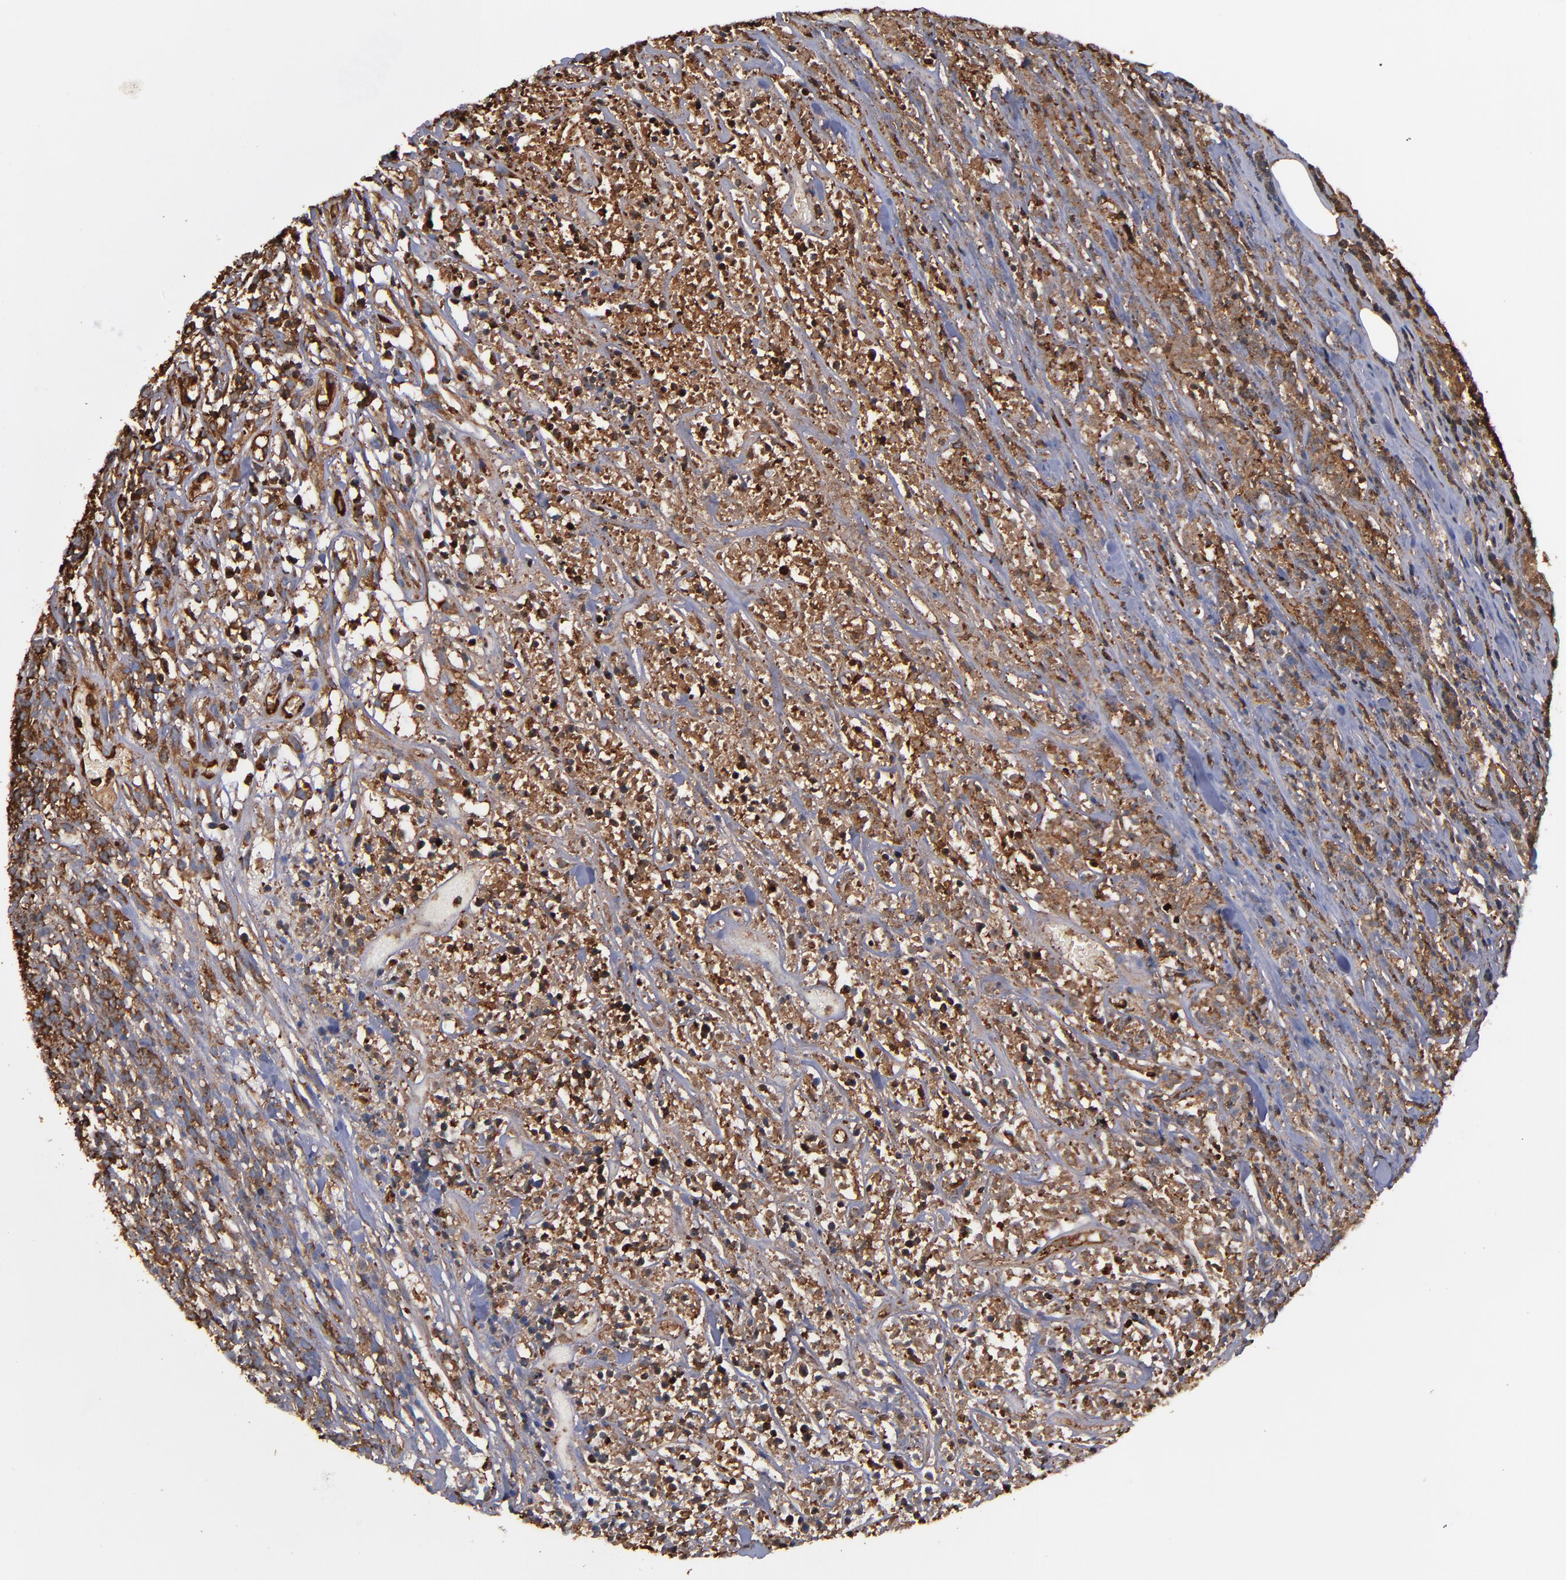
{"staining": {"intensity": "strong", "quantity": ">75%", "location": "cytoplasmic/membranous"}, "tissue": "lymphoma", "cell_type": "Tumor cells", "image_type": "cancer", "snomed": [{"axis": "morphology", "description": "Malignant lymphoma, non-Hodgkin's type, High grade"}, {"axis": "topography", "description": "Lymph node"}], "caption": "Immunohistochemical staining of high-grade malignant lymphoma, non-Hodgkin's type shows high levels of strong cytoplasmic/membranous protein expression in about >75% of tumor cells.", "gene": "ACTN4", "patient": {"sex": "female", "age": 73}}